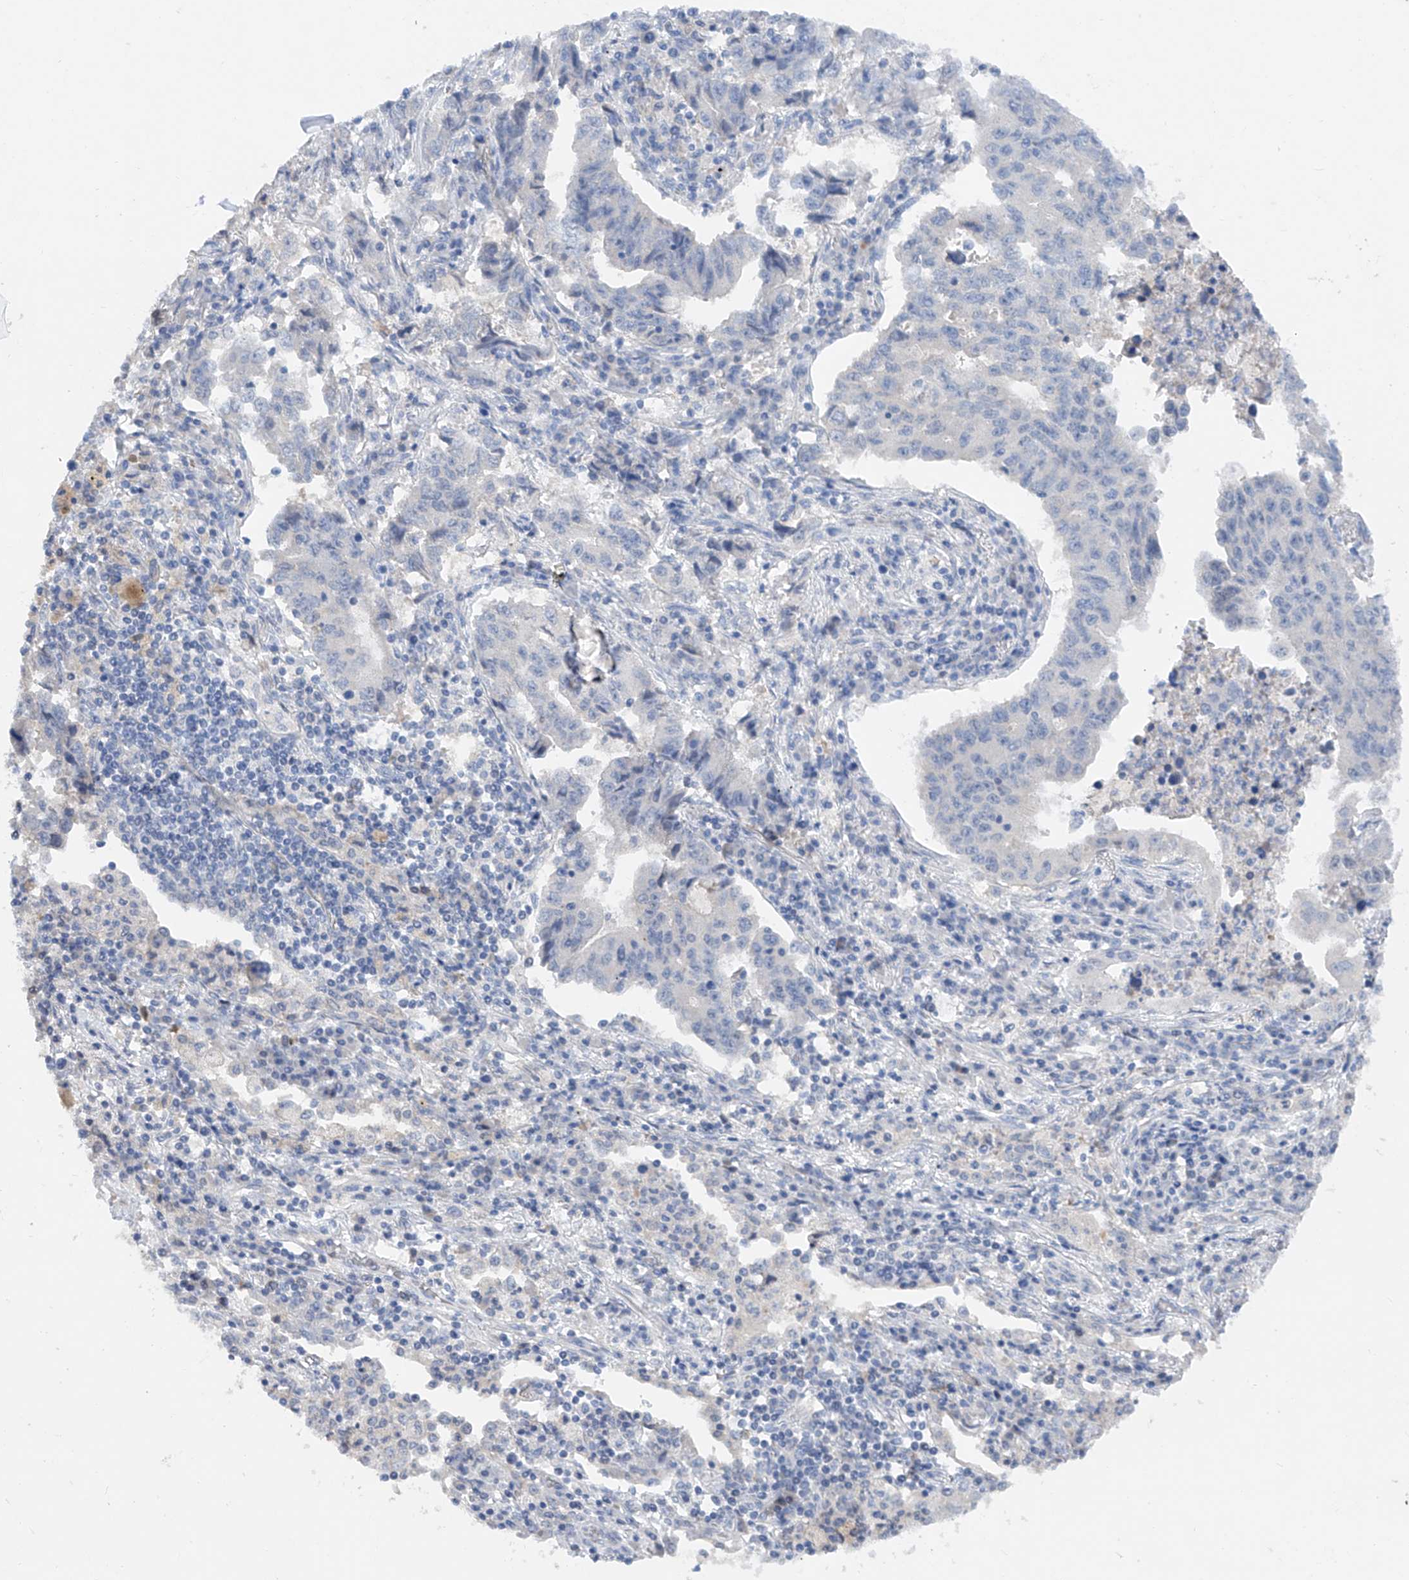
{"staining": {"intensity": "negative", "quantity": "none", "location": "none"}, "tissue": "lung cancer", "cell_type": "Tumor cells", "image_type": "cancer", "snomed": [{"axis": "morphology", "description": "Adenocarcinoma, NOS"}, {"axis": "topography", "description": "Lung"}], "caption": "A photomicrograph of lung cancer stained for a protein shows no brown staining in tumor cells.", "gene": "FUCA2", "patient": {"sex": "female", "age": 51}}